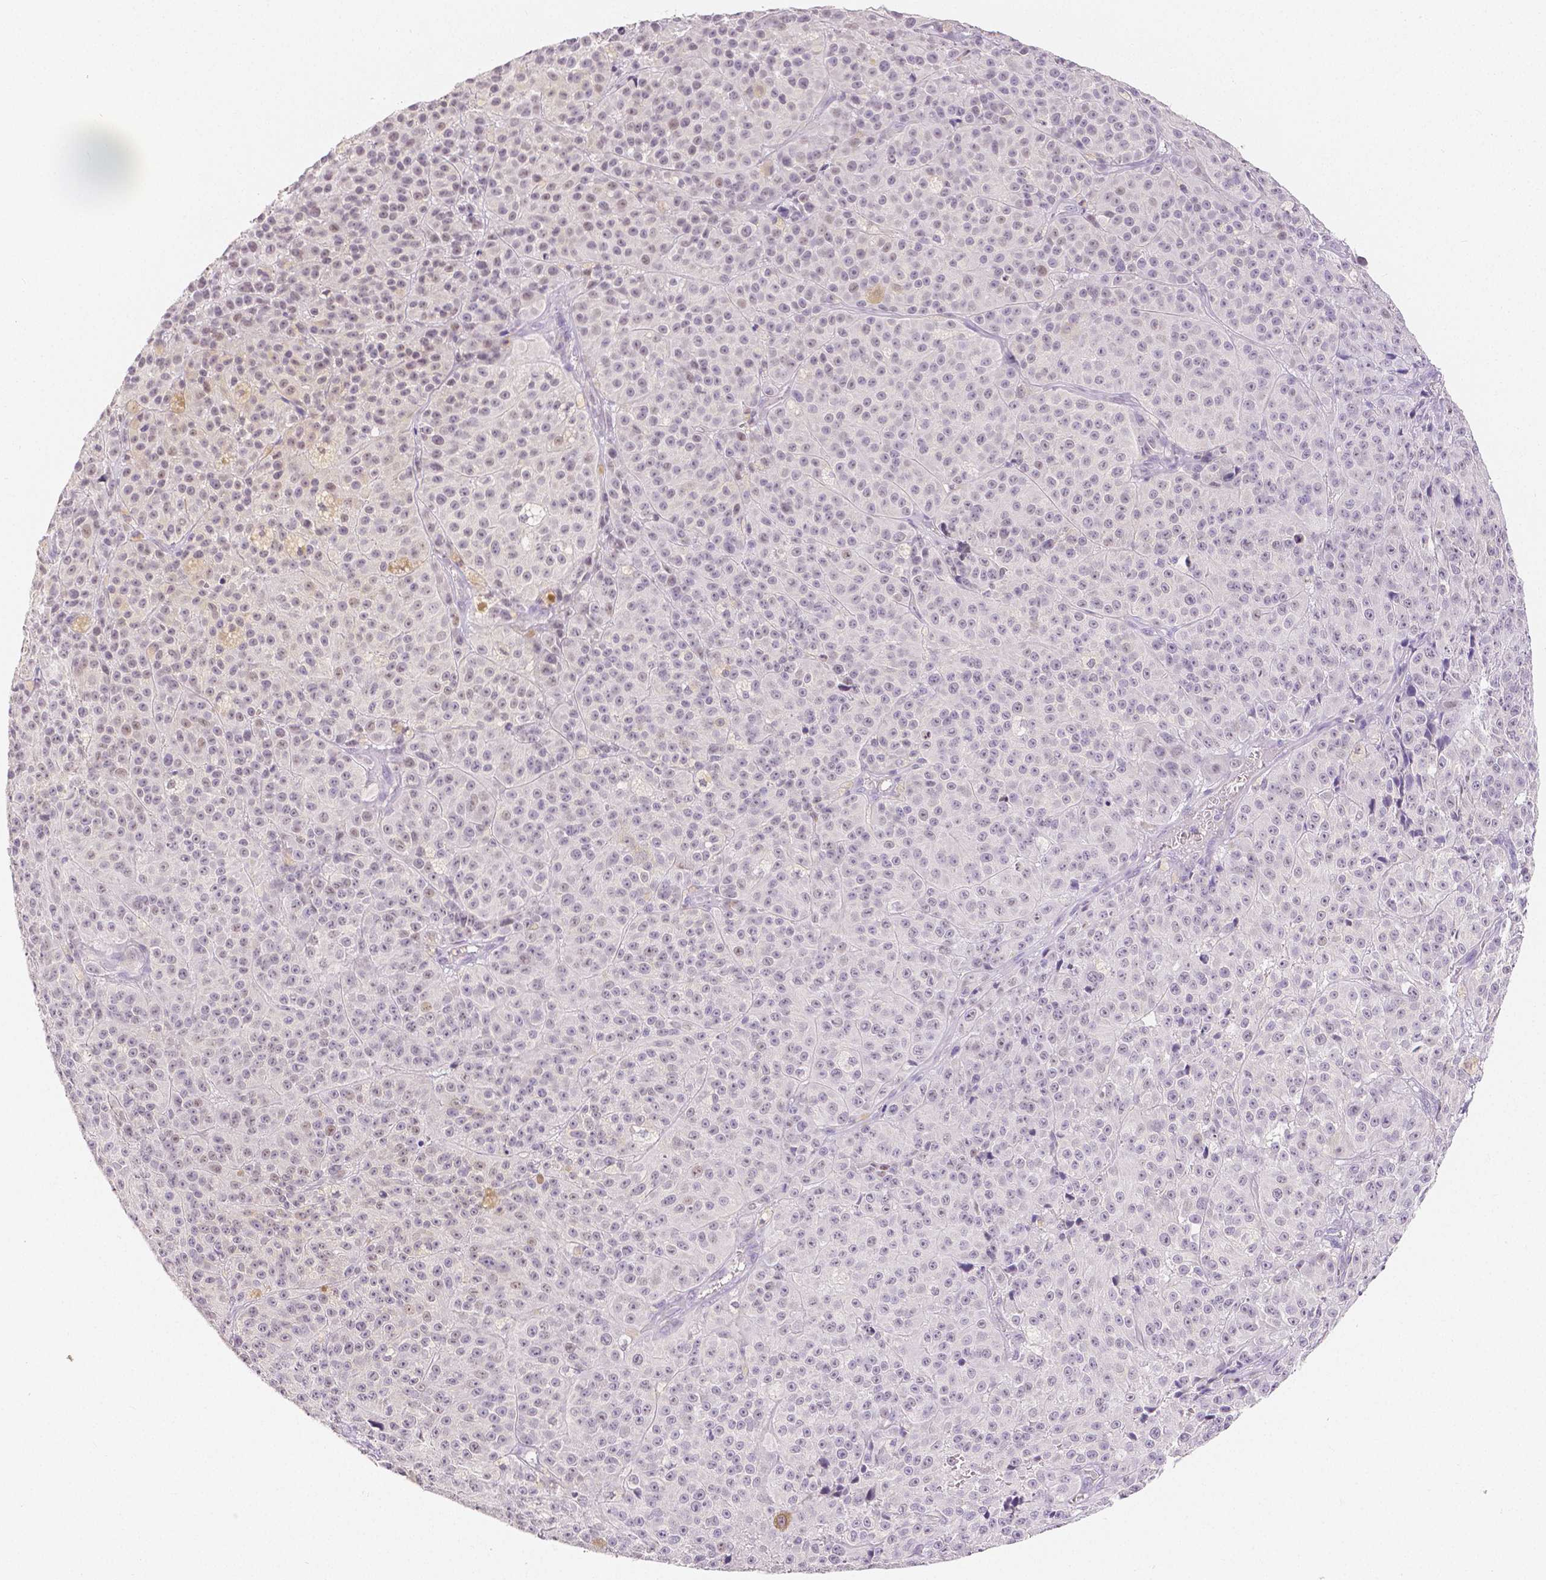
{"staining": {"intensity": "negative", "quantity": "none", "location": "none"}, "tissue": "melanoma", "cell_type": "Tumor cells", "image_type": "cancer", "snomed": [{"axis": "morphology", "description": "Malignant melanoma, NOS"}, {"axis": "topography", "description": "Skin"}], "caption": "Tumor cells show no significant staining in melanoma. (DAB (3,3'-diaminobenzidine) immunohistochemistry with hematoxylin counter stain).", "gene": "OCLN", "patient": {"sex": "female", "age": 58}}